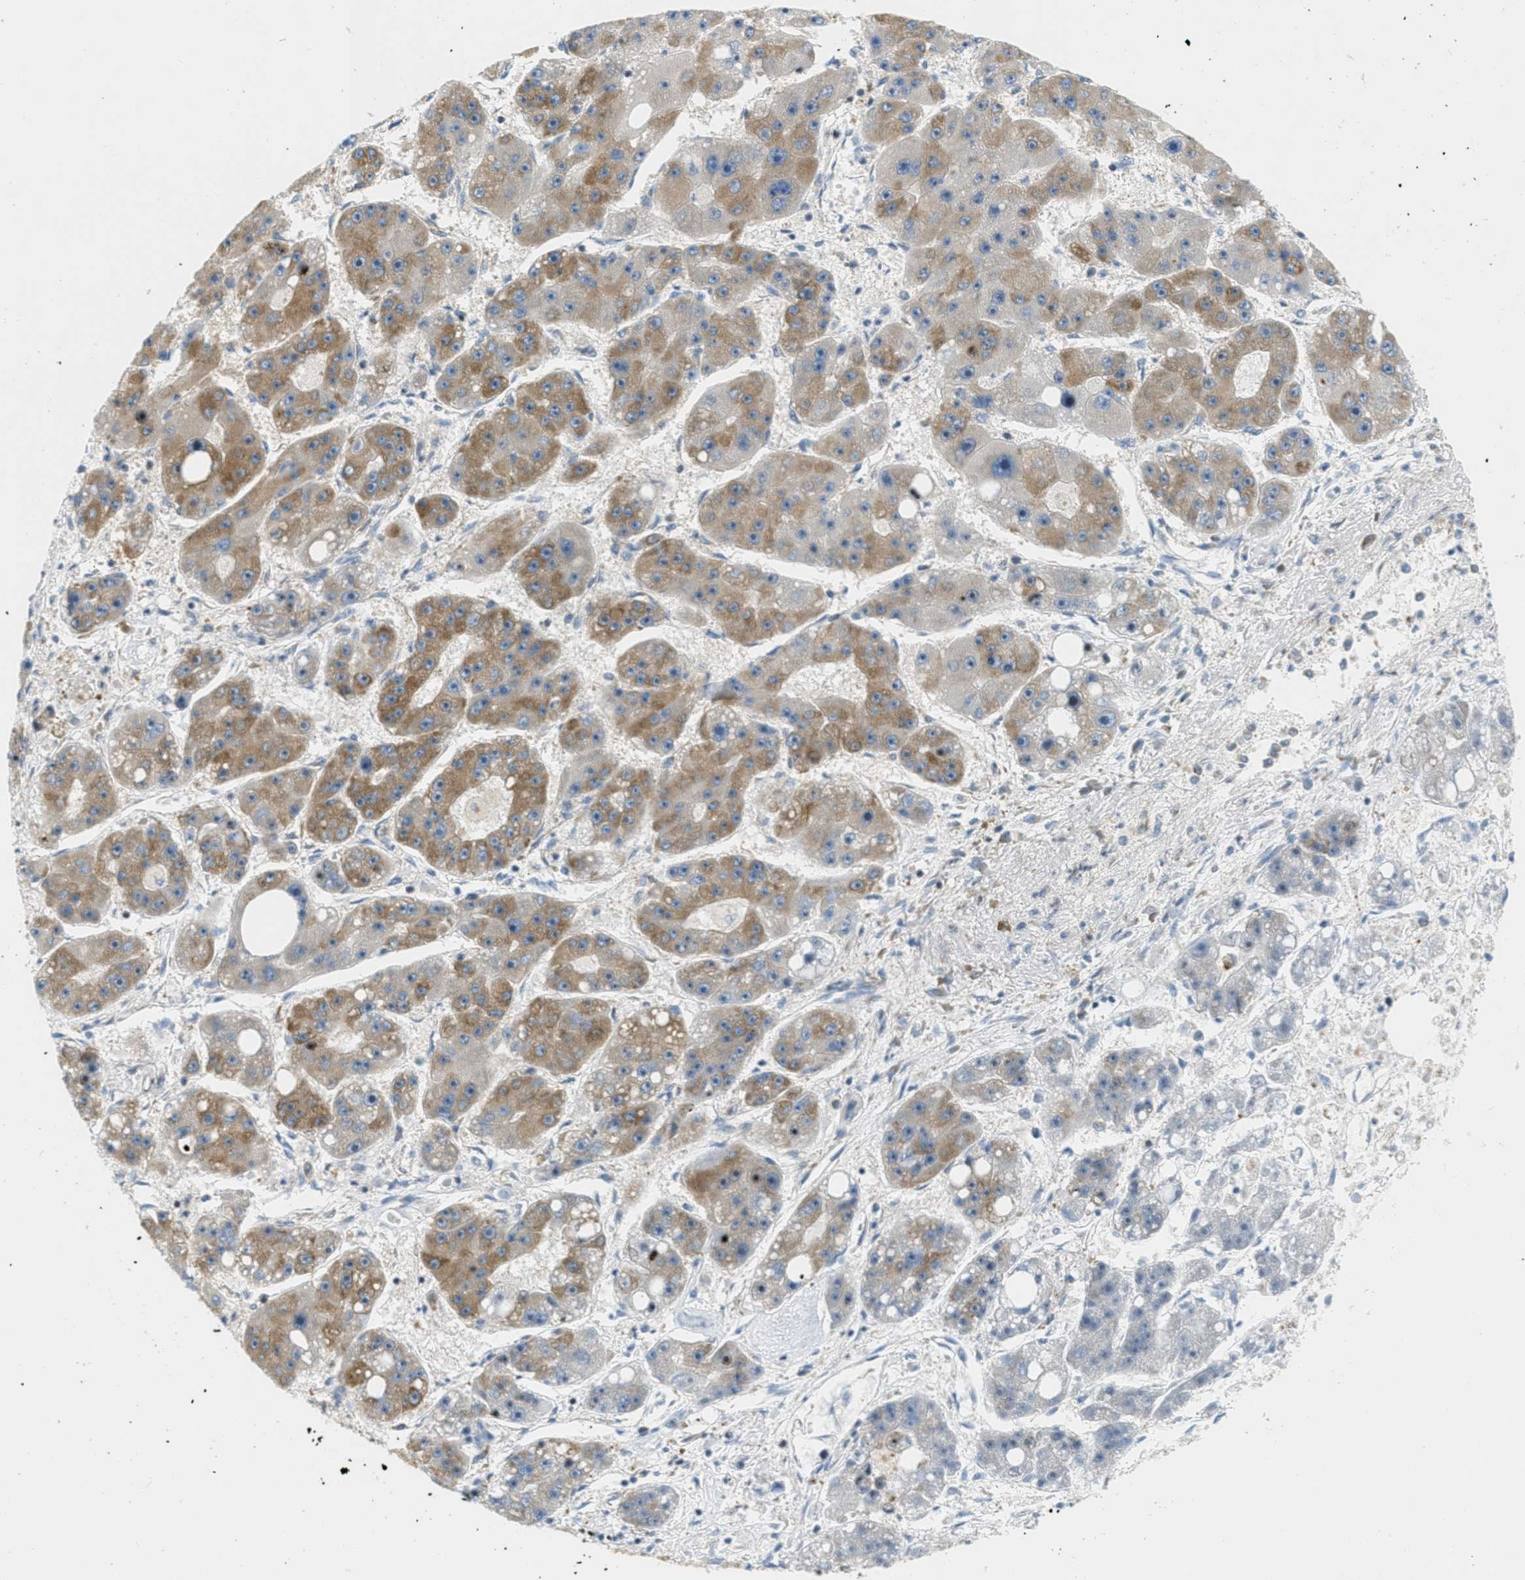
{"staining": {"intensity": "moderate", "quantity": "<25%", "location": "cytoplasmic/membranous"}, "tissue": "liver cancer", "cell_type": "Tumor cells", "image_type": "cancer", "snomed": [{"axis": "morphology", "description": "Carcinoma, Hepatocellular, NOS"}, {"axis": "topography", "description": "Liver"}], "caption": "Liver hepatocellular carcinoma stained for a protein (brown) exhibits moderate cytoplasmic/membranous positive staining in approximately <25% of tumor cells.", "gene": "ABCF1", "patient": {"sex": "female", "age": 61}}